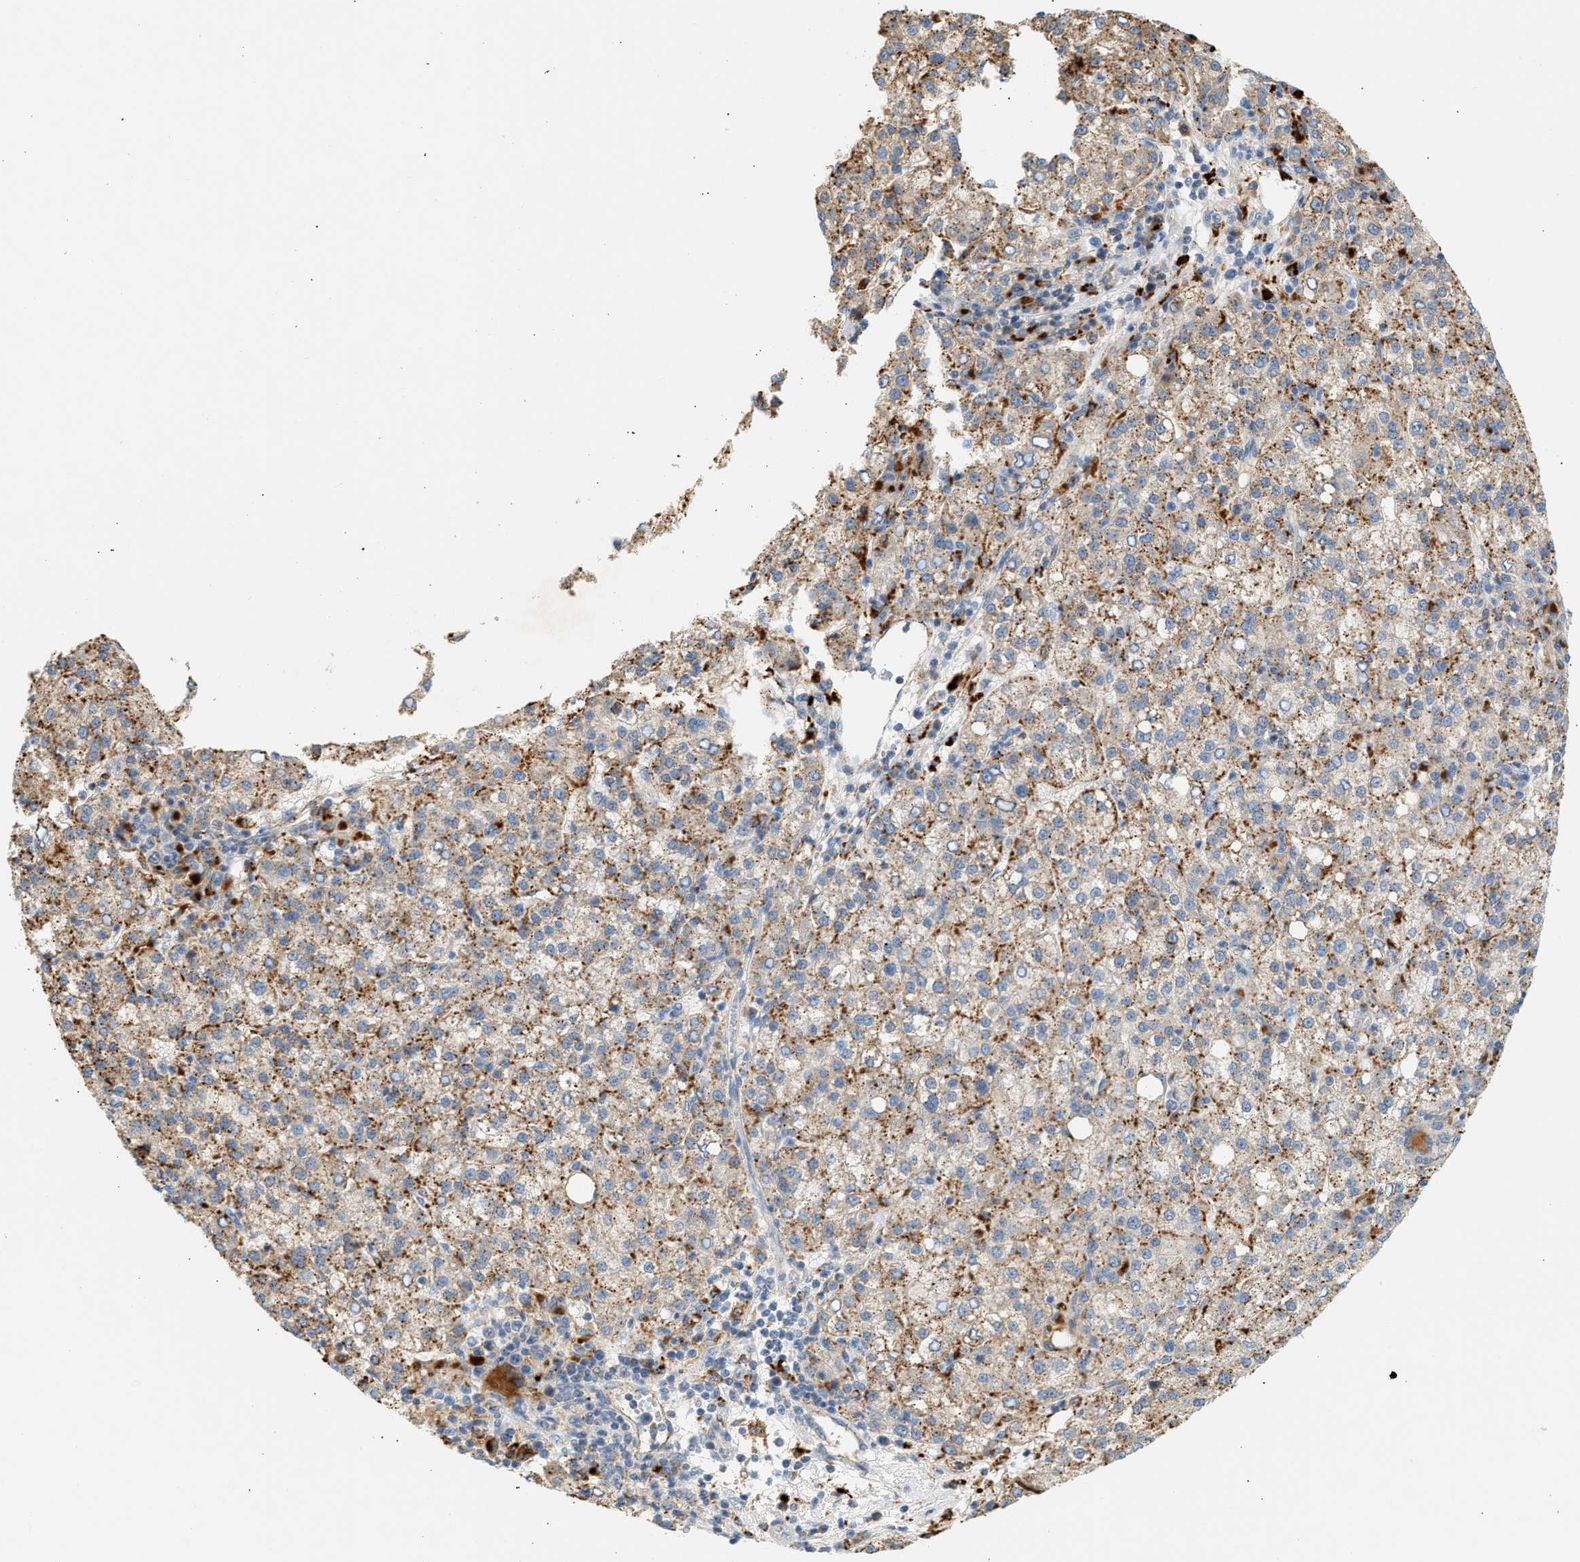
{"staining": {"intensity": "moderate", "quantity": ">75%", "location": "cytoplasmic/membranous"}, "tissue": "liver cancer", "cell_type": "Tumor cells", "image_type": "cancer", "snomed": [{"axis": "morphology", "description": "Carcinoma, Hepatocellular, NOS"}, {"axis": "topography", "description": "Liver"}], "caption": "Human liver cancer (hepatocellular carcinoma) stained with a brown dye exhibits moderate cytoplasmic/membranous positive positivity in approximately >75% of tumor cells.", "gene": "ENTHD1", "patient": {"sex": "female", "age": 58}}